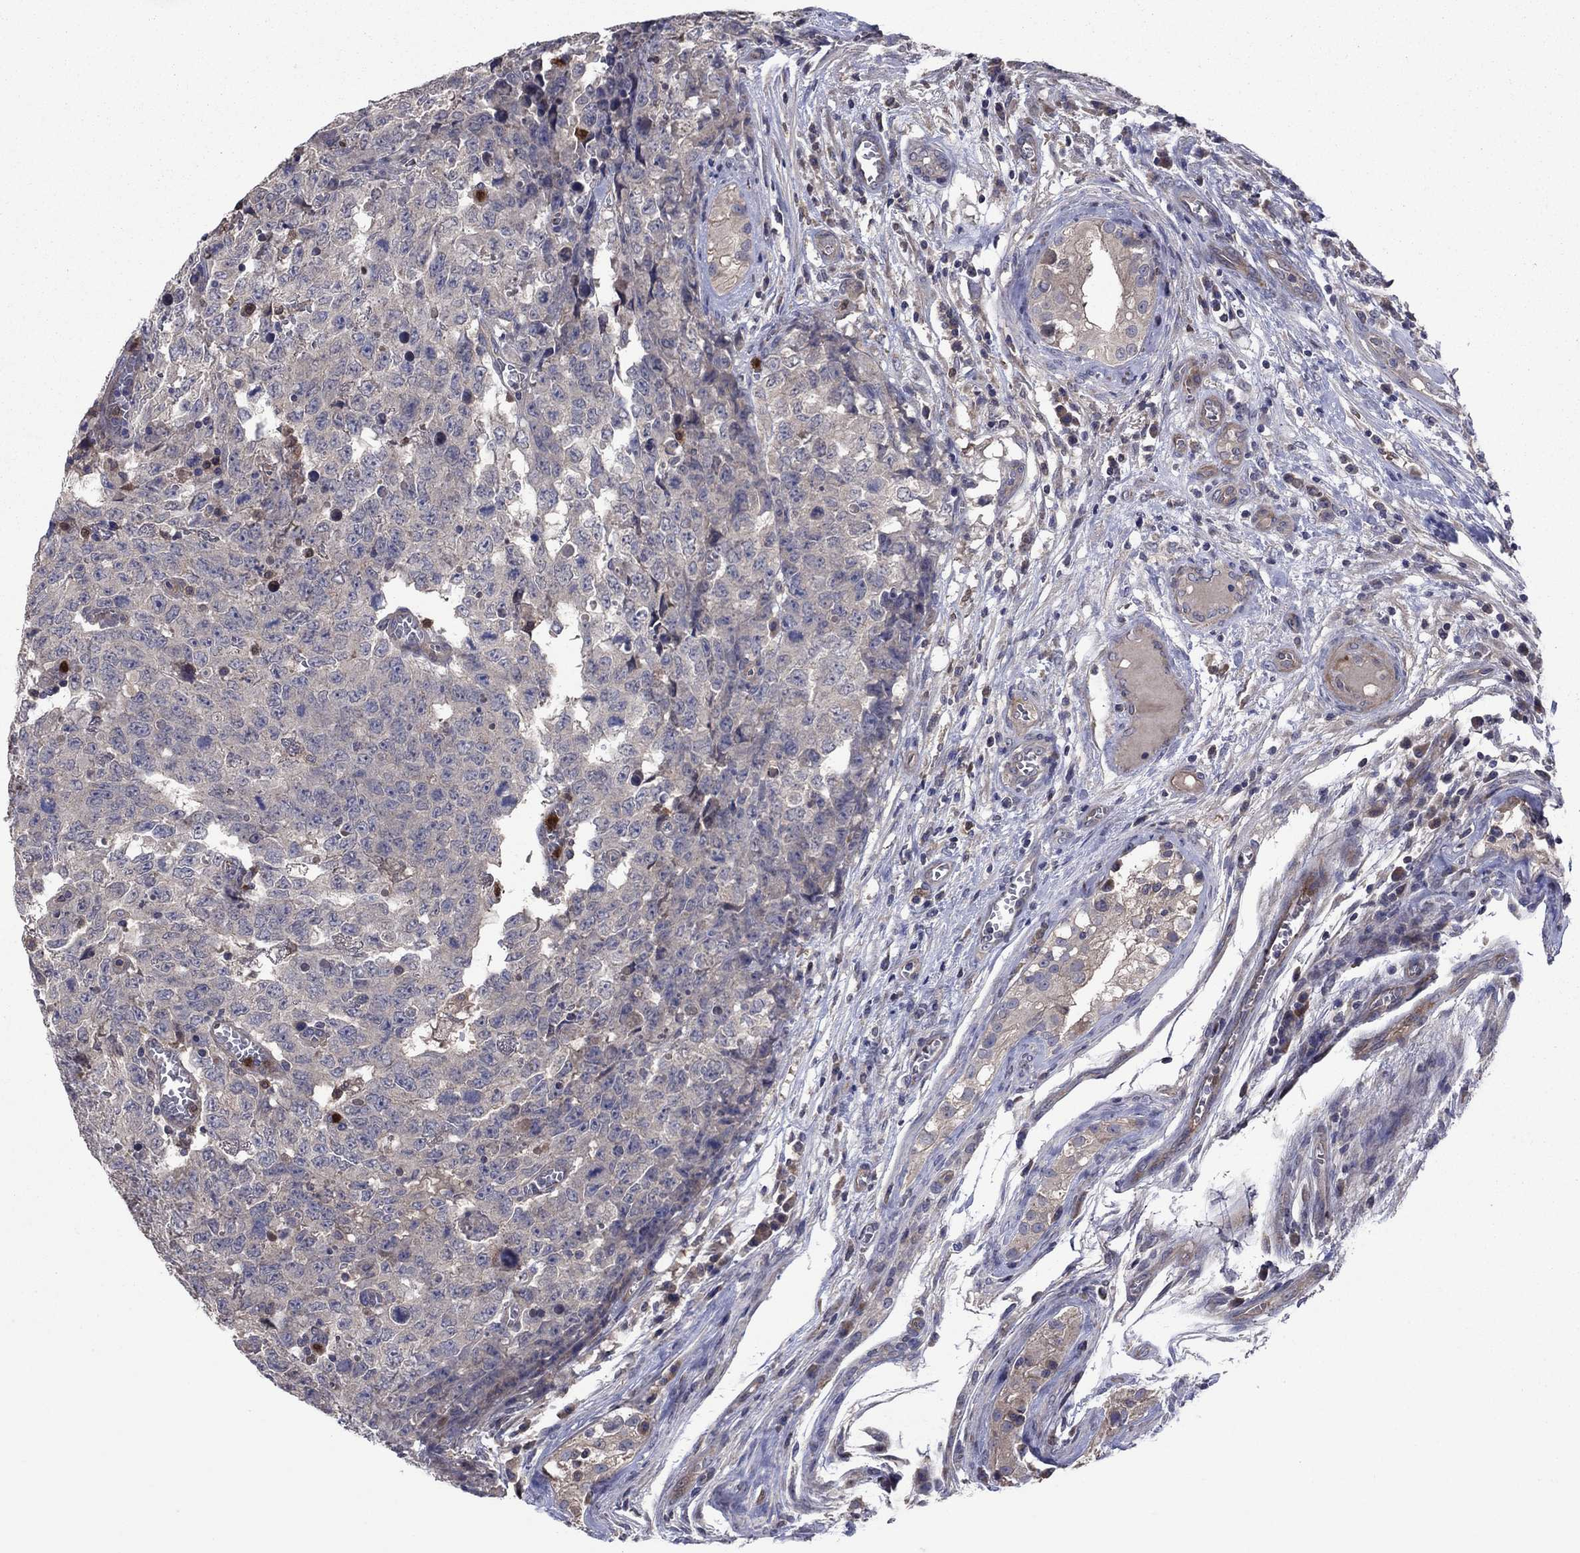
{"staining": {"intensity": "negative", "quantity": "none", "location": "none"}, "tissue": "testis cancer", "cell_type": "Tumor cells", "image_type": "cancer", "snomed": [{"axis": "morphology", "description": "Carcinoma, Embryonal, NOS"}, {"axis": "topography", "description": "Testis"}], "caption": "Immunohistochemistry of human testis cancer reveals no staining in tumor cells.", "gene": "MSRB1", "patient": {"sex": "male", "age": 23}}